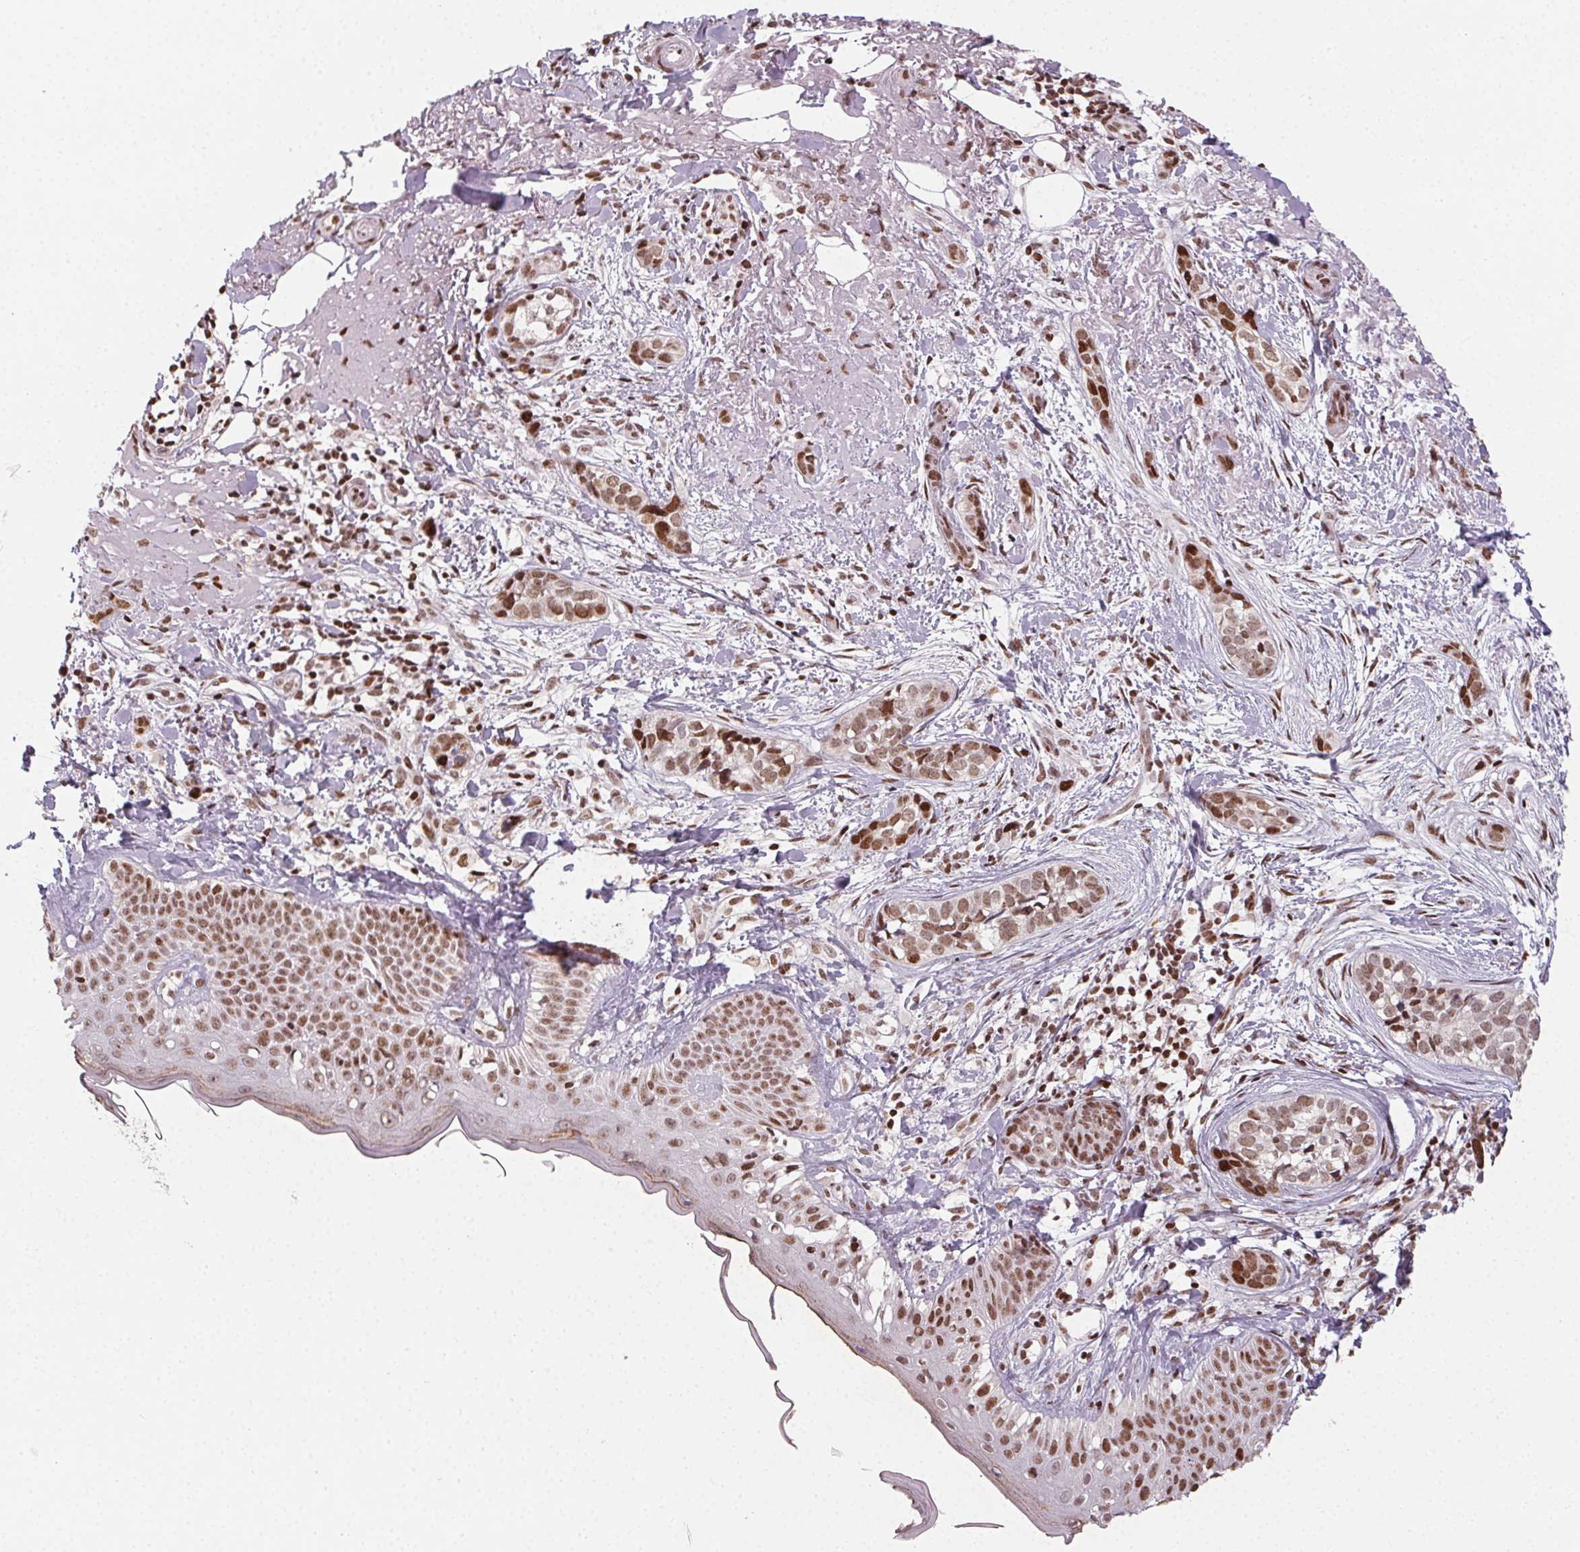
{"staining": {"intensity": "moderate", "quantity": ">75%", "location": "nuclear"}, "tissue": "skin cancer", "cell_type": "Tumor cells", "image_type": "cancer", "snomed": [{"axis": "morphology", "description": "Basal cell carcinoma"}, {"axis": "topography", "description": "Skin"}], "caption": "A brown stain shows moderate nuclear expression of a protein in skin cancer tumor cells.", "gene": "KMT2A", "patient": {"sex": "male", "age": 87}}